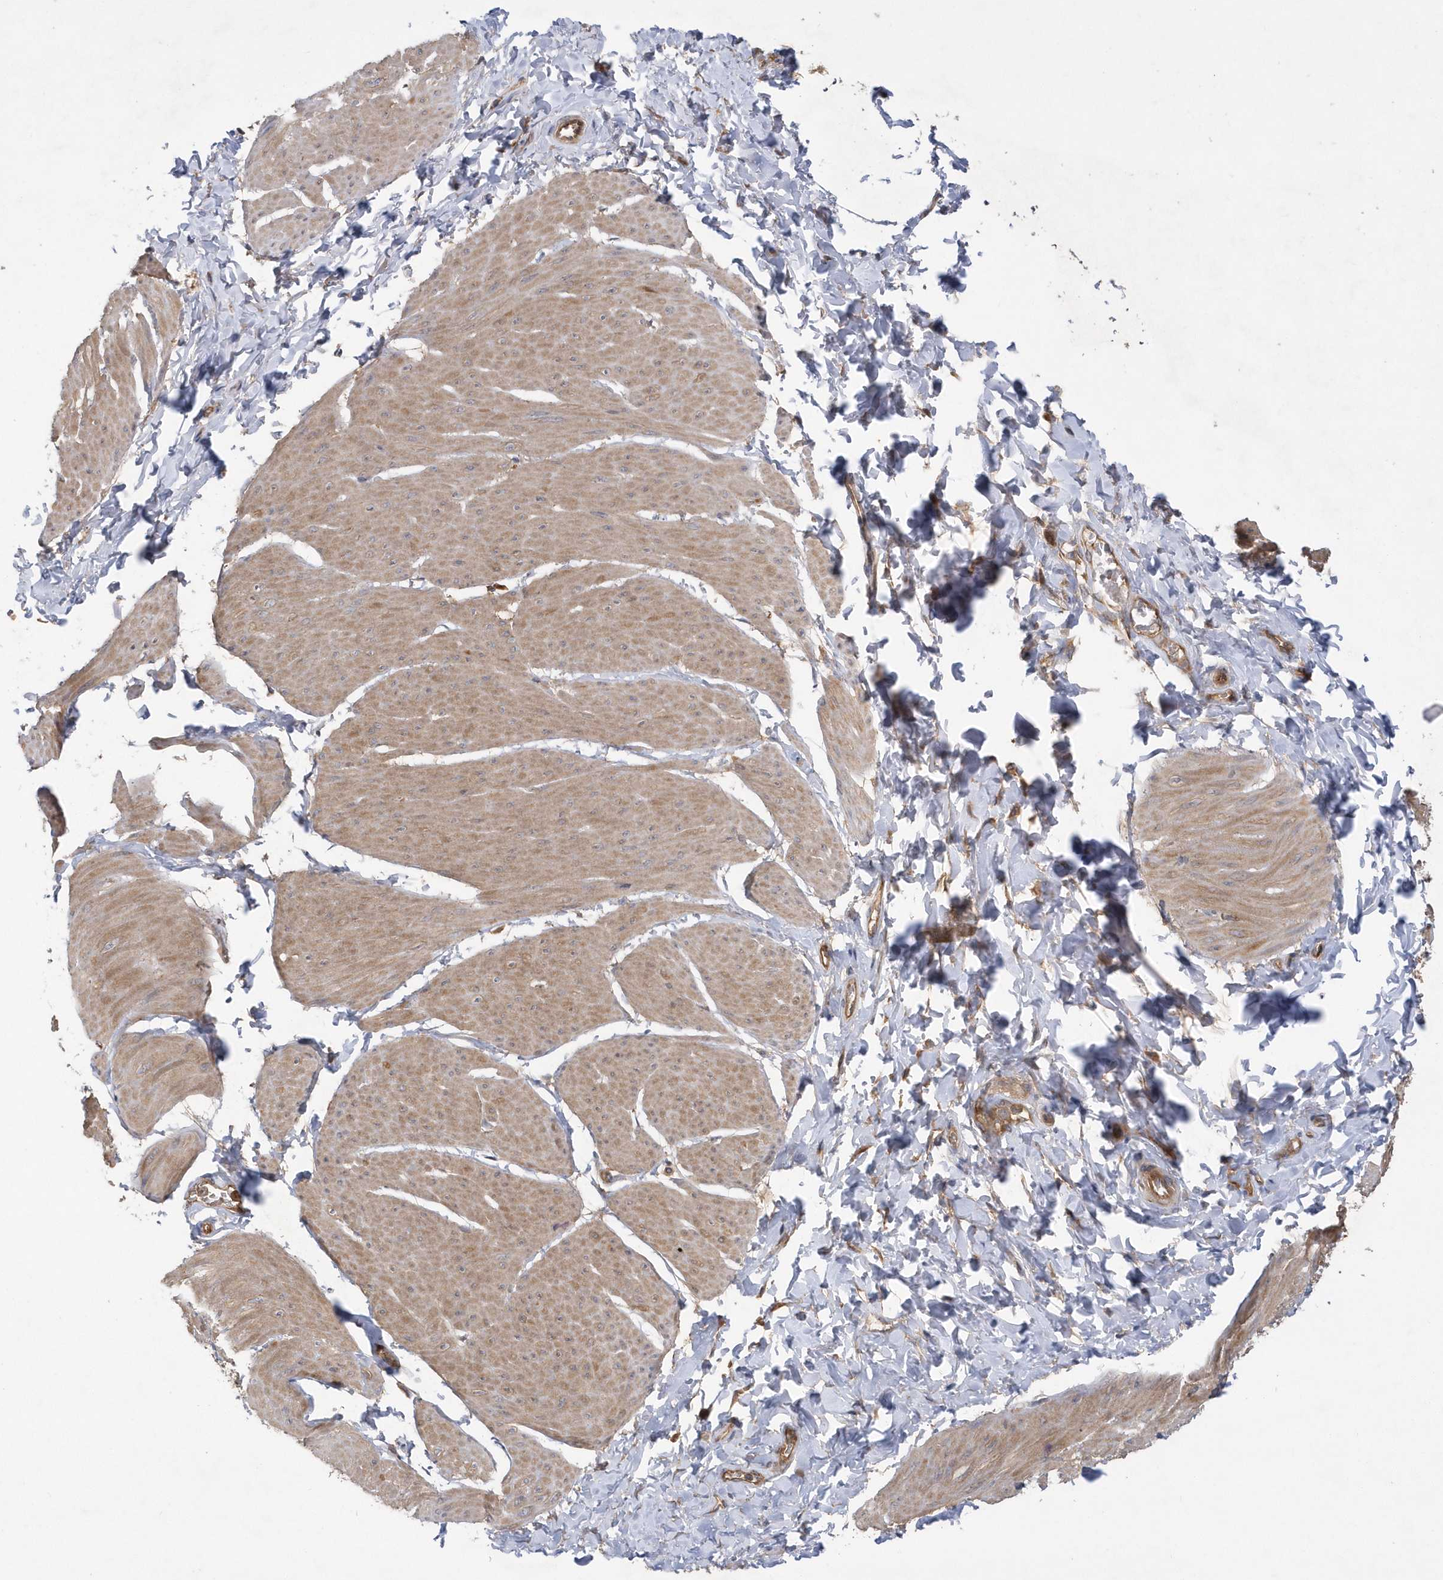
{"staining": {"intensity": "moderate", "quantity": ">75%", "location": "cytoplasmic/membranous"}, "tissue": "smooth muscle", "cell_type": "Smooth muscle cells", "image_type": "normal", "snomed": [{"axis": "morphology", "description": "Urothelial carcinoma, High grade"}, {"axis": "topography", "description": "Urinary bladder"}], "caption": "Immunohistochemistry (IHC) image of benign smooth muscle stained for a protein (brown), which shows medium levels of moderate cytoplasmic/membranous staining in approximately >75% of smooth muscle cells.", "gene": "PAICS", "patient": {"sex": "male", "age": 46}}